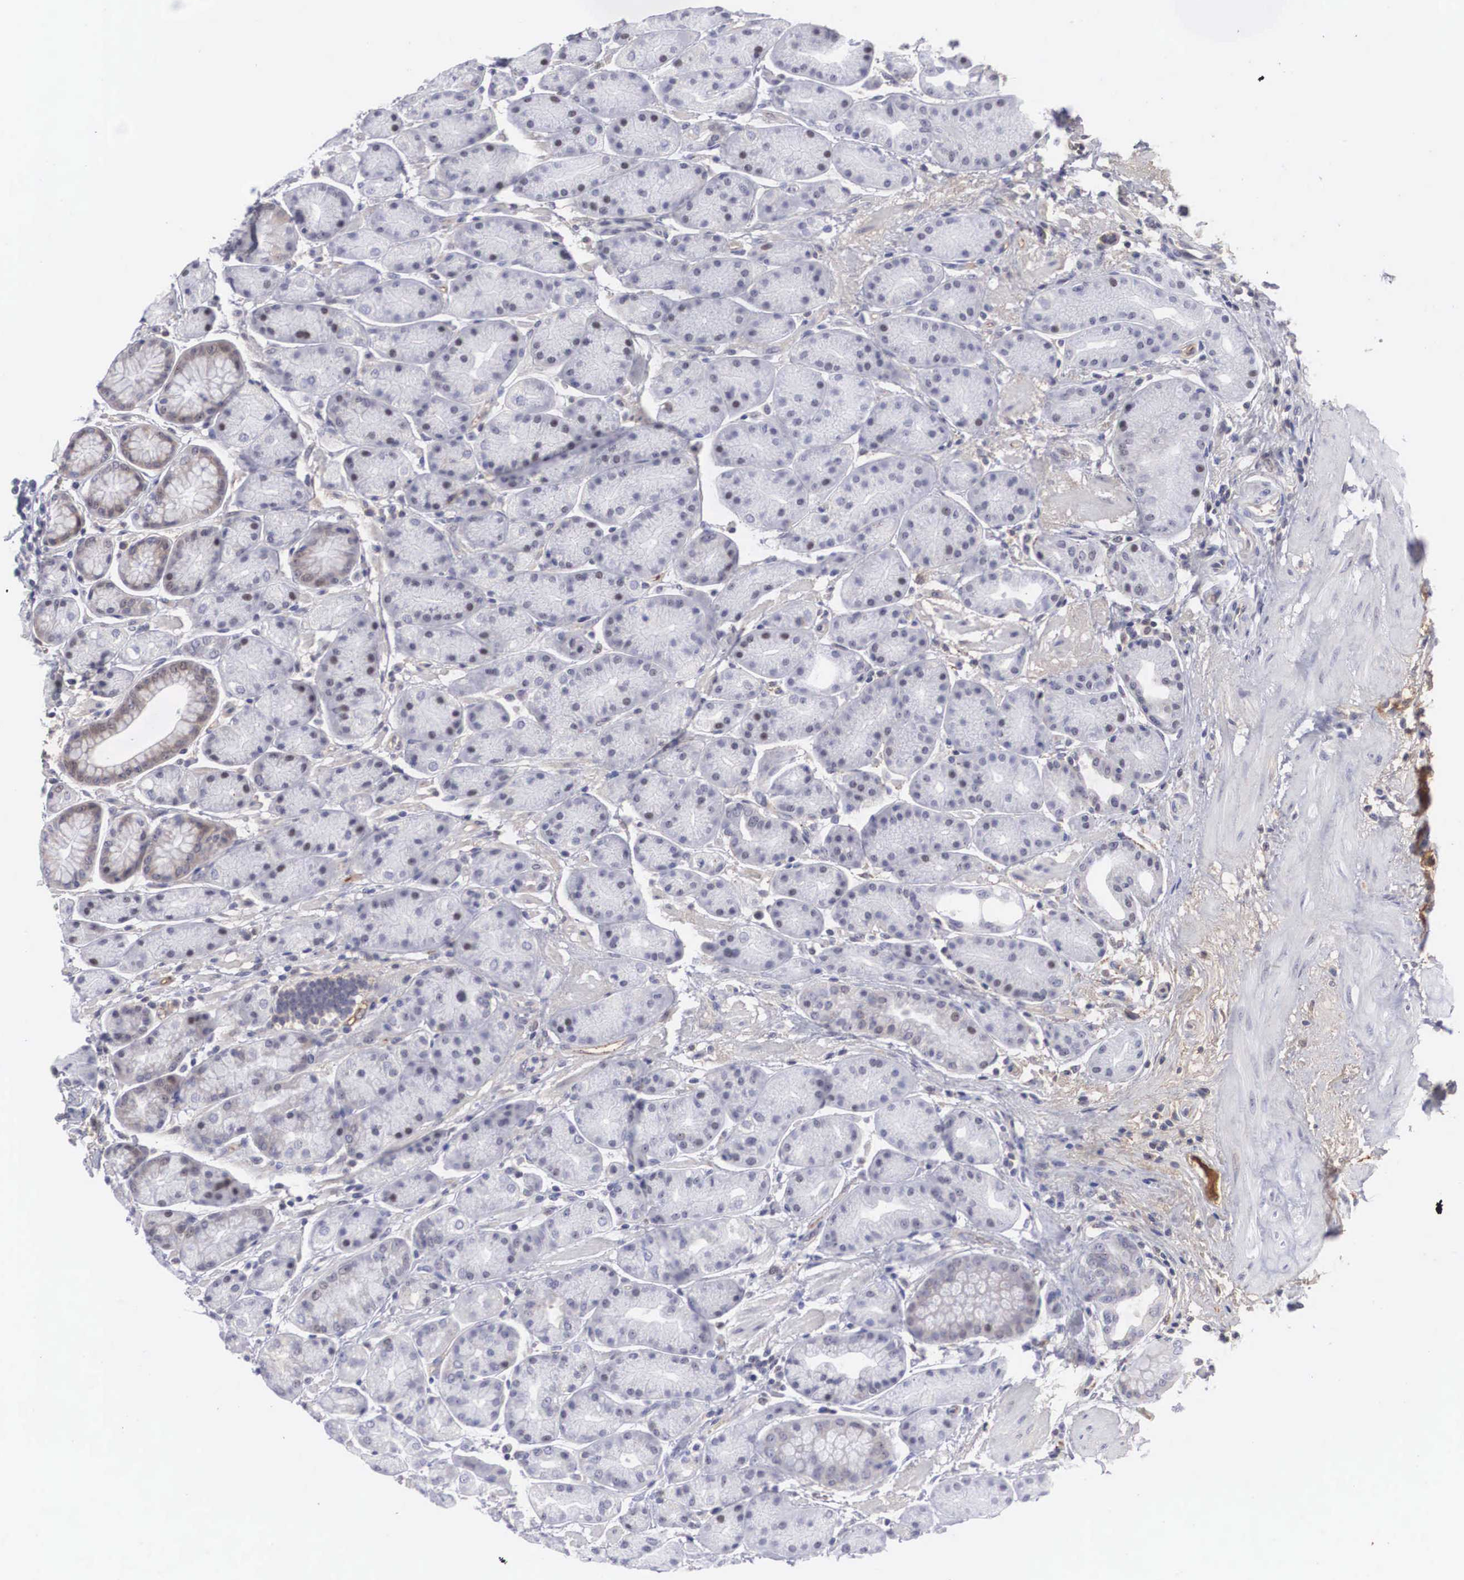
{"staining": {"intensity": "negative", "quantity": "none", "location": "none"}, "tissue": "stomach", "cell_type": "Glandular cells", "image_type": "normal", "snomed": [{"axis": "morphology", "description": "Normal tissue, NOS"}, {"axis": "topography", "description": "Stomach, upper"}], "caption": "Human stomach stained for a protein using immunohistochemistry (IHC) demonstrates no expression in glandular cells.", "gene": "RBPJ", "patient": {"sex": "male", "age": 72}}